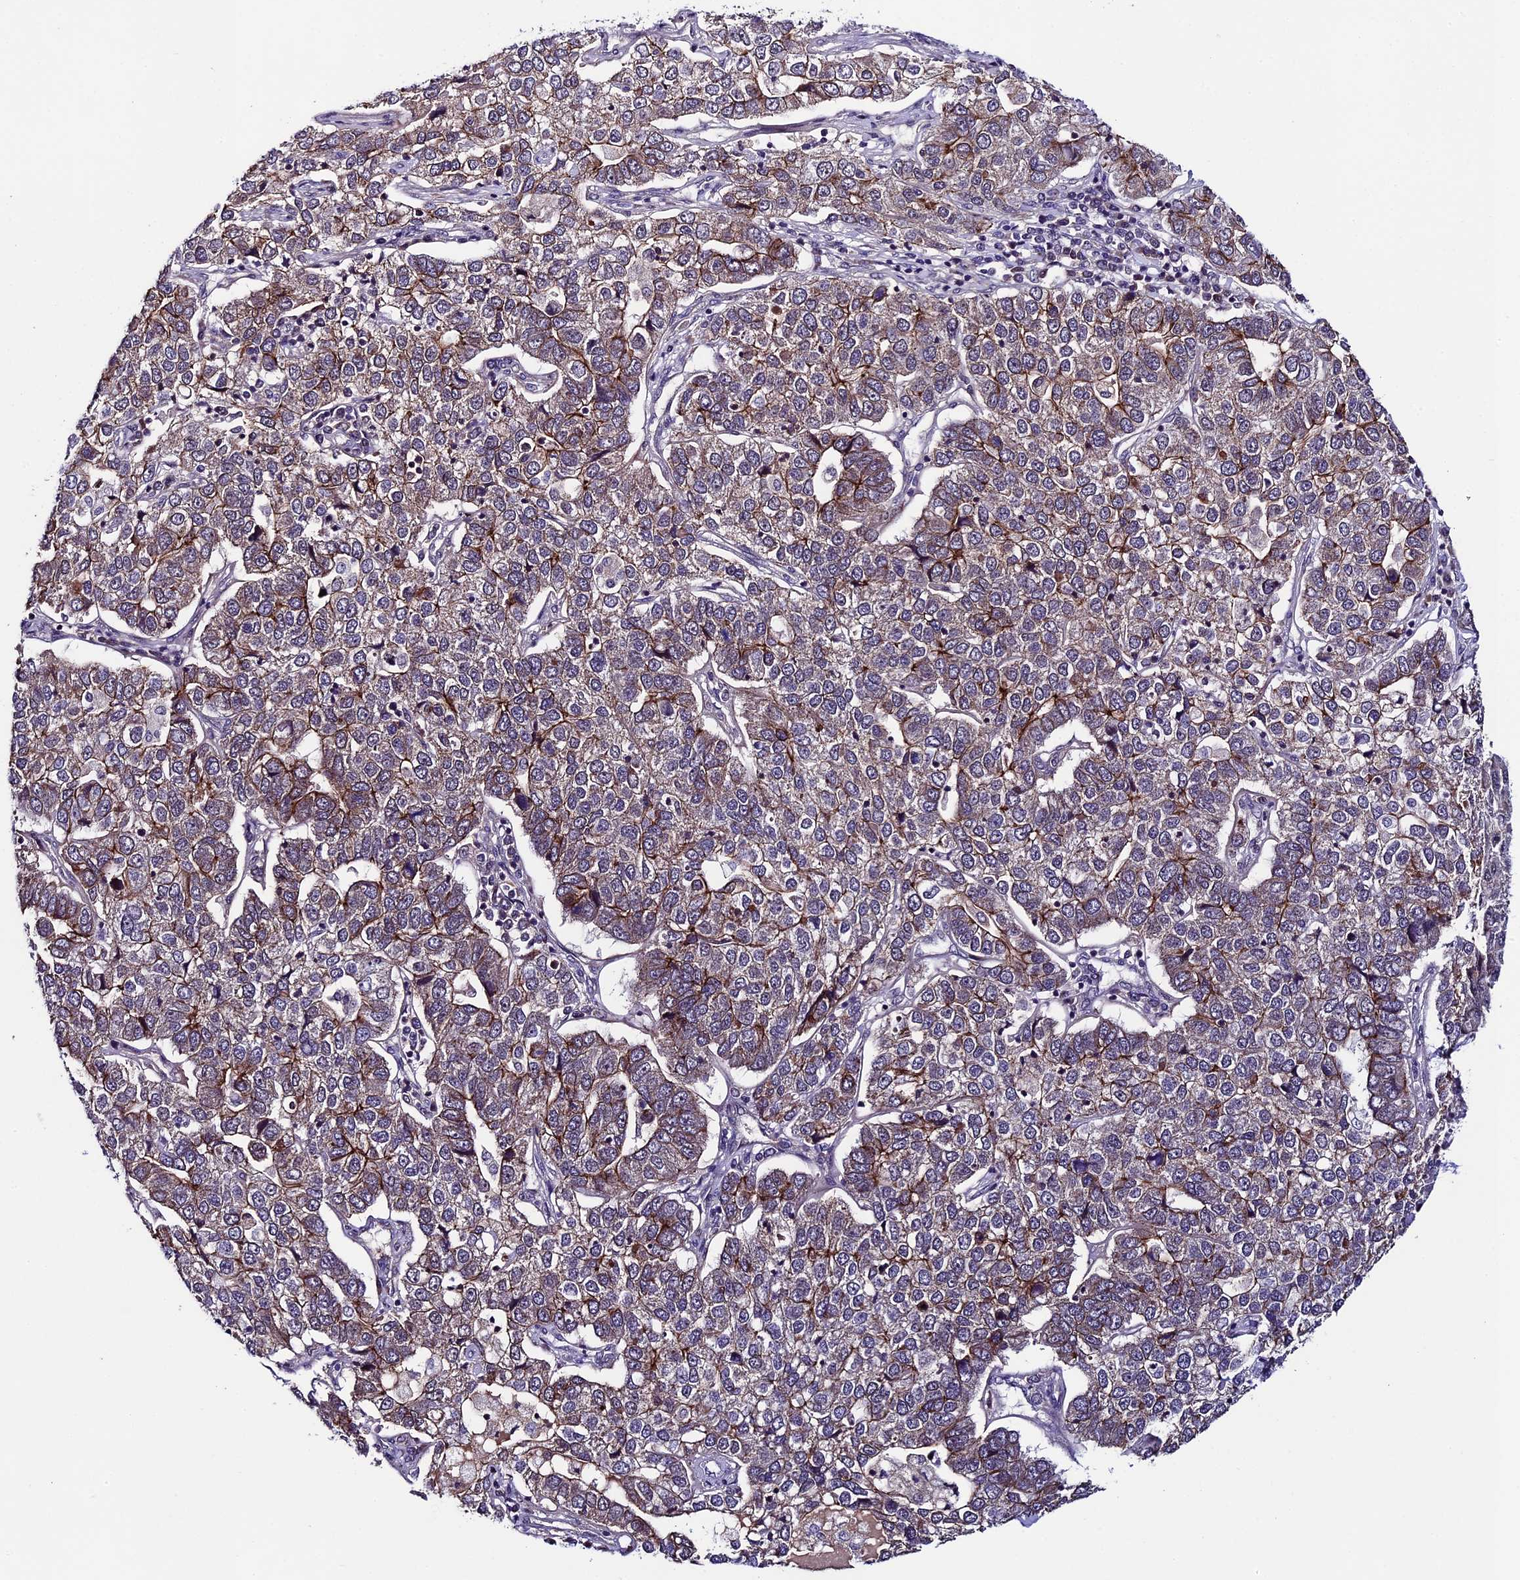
{"staining": {"intensity": "moderate", "quantity": "25%-75%", "location": "cytoplasmic/membranous"}, "tissue": "pancreatic cancer", "cell_type": "Tumor cells", "image_type": "cancer", "snomed": [{"axis": "morphology", "description": "Adenocarcinoma, NOS"}, {"axis": "topography", "description": "Pancreas"}], "caption": "Immunohistochemical staining of human pancreatic cancer displays medium levels of moderate cytoplasmic/membranous protein staining in about 25%-75% of tumor cells.", "gene": "SIPA1L3", "patient": {"sex": "female", "age": 61}}